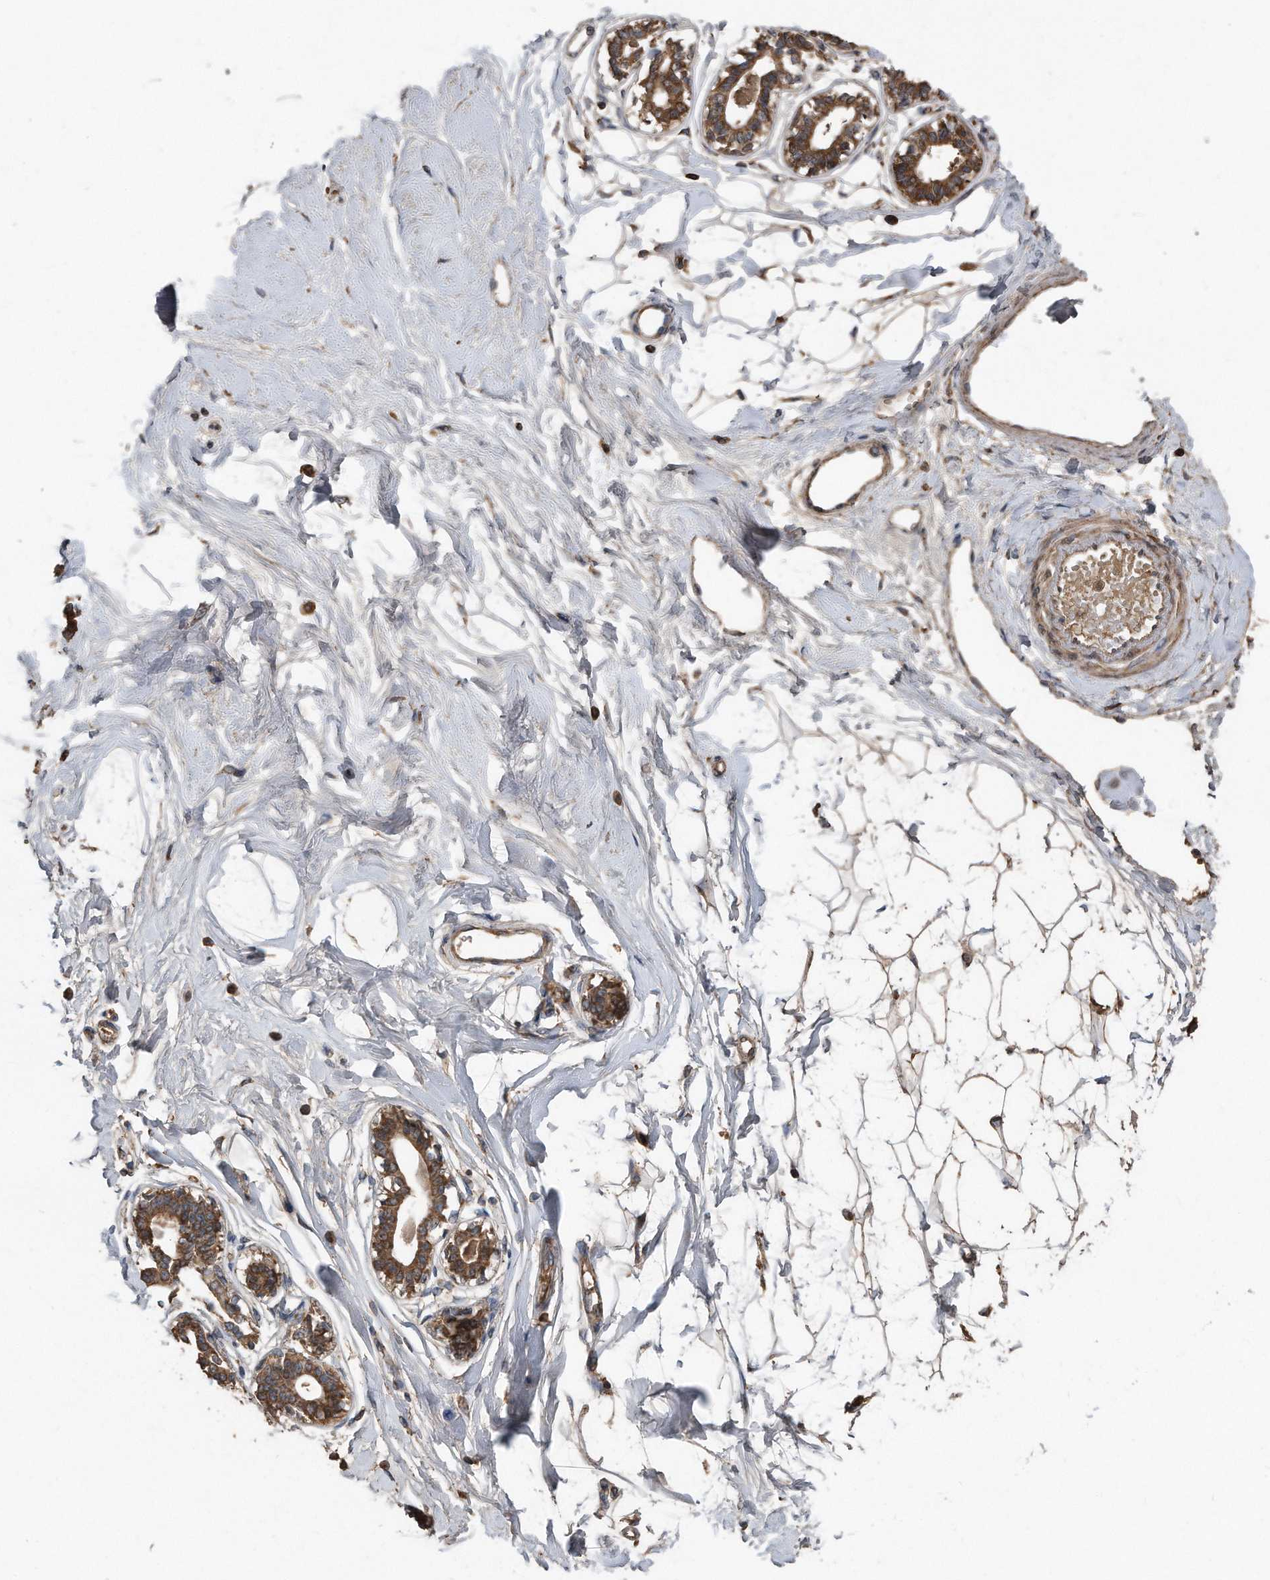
{"staining": {"intensity": "moderate", "quantity": ">75%", "location": "cytoplasmic/membranous"}, "tissue": "breast", "cell_type": "Adipocytes", "image_type": "normal", "snomed": [{"axis": "morphology", "description": "Normal tissue, NOS"}, {"axis": "topography", "description": "Breast"}], "caption": "Immunohistochemistry (IHC) (DAB (3,3'-diaminobenzidine)) staining of benign human breast reveals moderate cytoplasmic/membranous protein staining in approximately >75% of adipocytes.", "gene": "SDHA", "patient": {"sex": "female", "age": 45}}